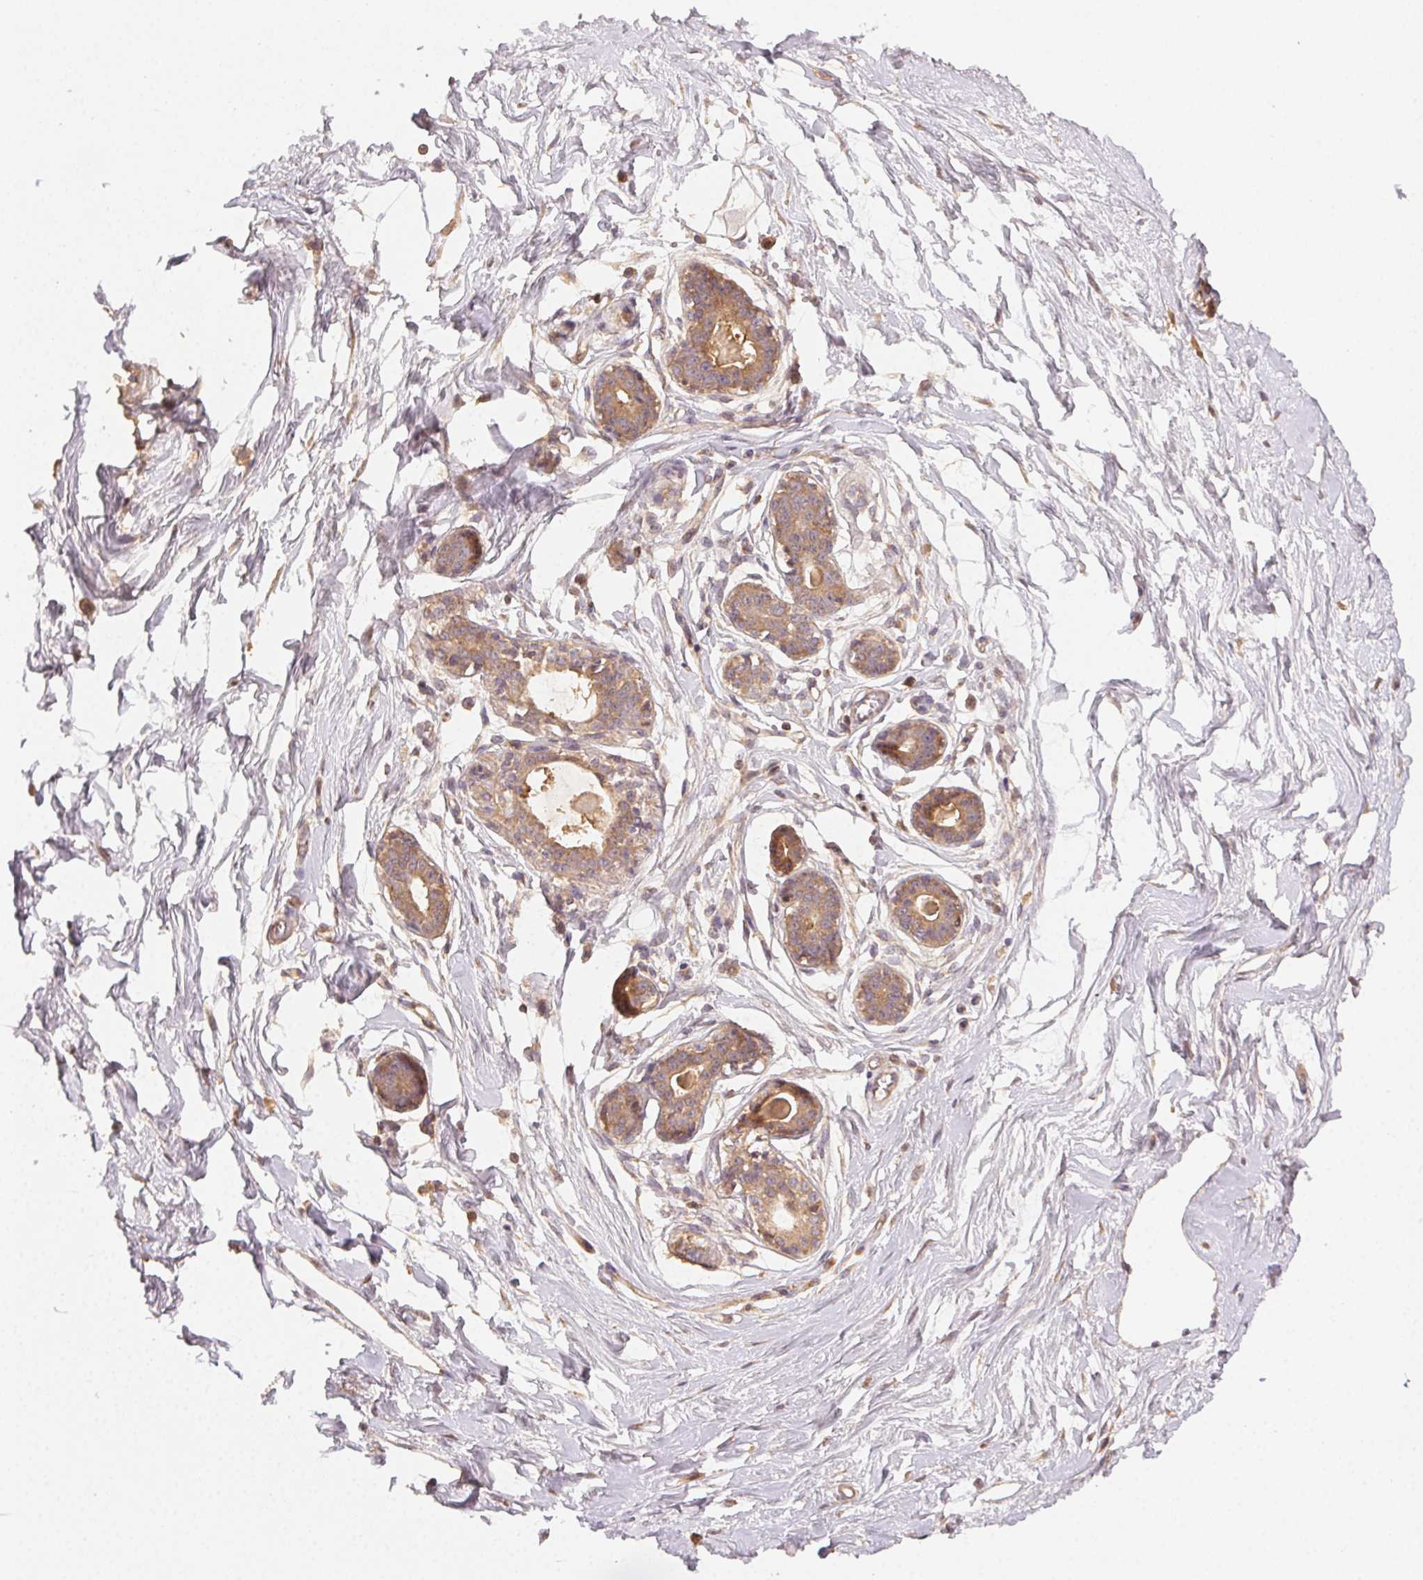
{"staining": {"intensity": "weak", "quantity": "25%-75%", "location": "cytoplasmic/membranous"}, "tissue": "breast", "cell_type": "Adipocytes", "image_type": "normal", "snomed": [{"axis": "morphology", "description": "Normal tissue, NOS"}, {"axis": "topography", "description": "Breast"}], "caption": "Immunohistochemical staining of unremarkable human breast displays low levels of weak cytoplasmic/membranous positivity in approximately 25%-75% of adipocytes.", "gene": "RALA", "patient": {"sex": "female", "age": 45}}